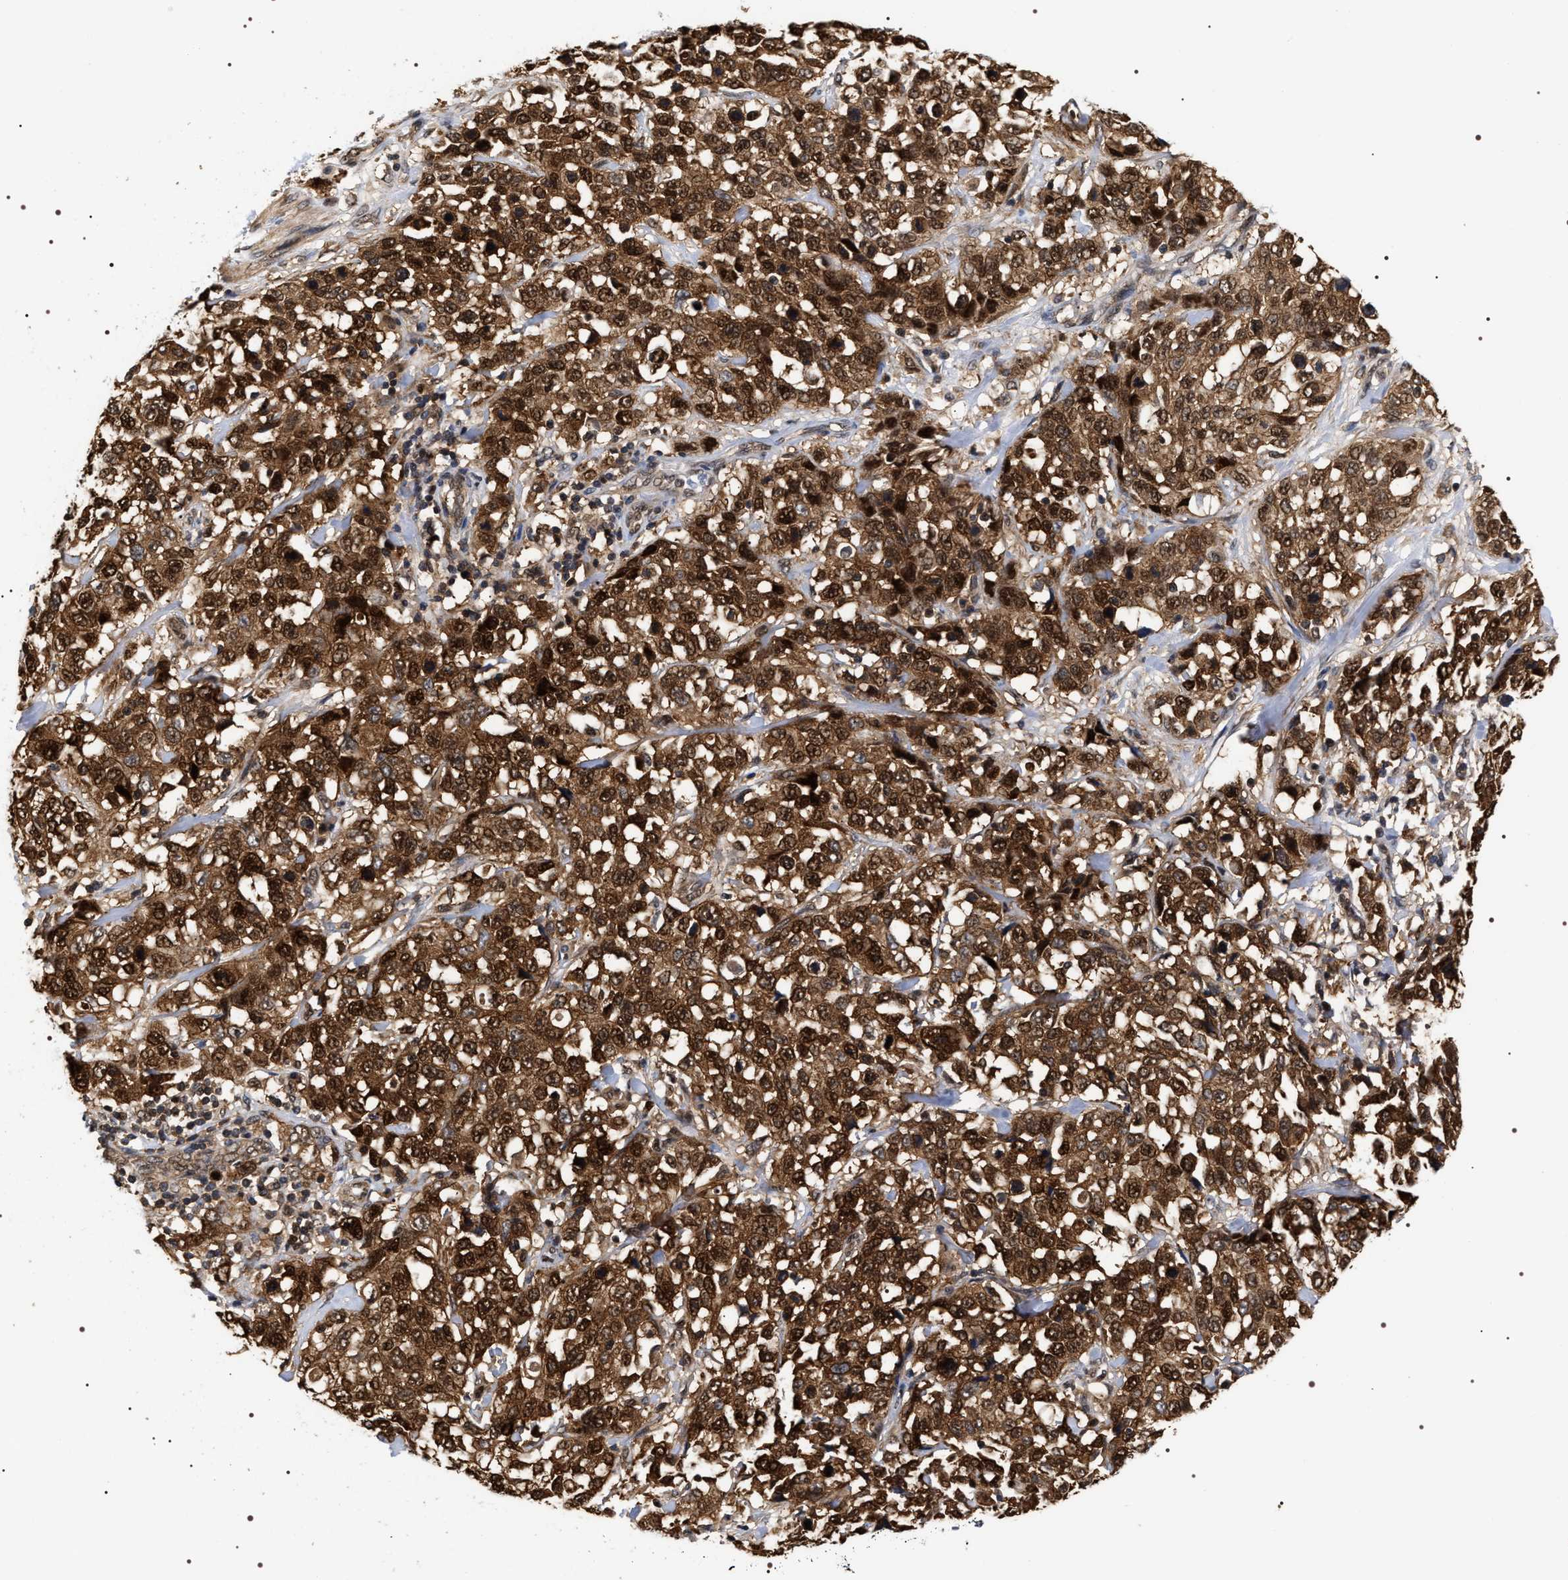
{"staining": {"intensity": "strong", "quantity": ">75%", "location": "cytoplasmic/membranous,nuclear"}, "tissue": "stomach cancer", "cell_type": "Tumor cells", "image_type": "cancer", "snomed": [{"axis": "morphology", "description": "Normal tissue, NOS"}, {"axis": "morphology", "description": "Adenocarcinoma, NOS"}, {"axis": "topography", "description": "Stomach"}], "caption": "Stomach cancer (adenocarcinoma) stained for a protein (brown) shows strong cytoplasmic/membranous and nuclear positive expression in approximately >75% of tumor cells.", "gene": "BAG6", "patient": {"sex": "male", "age": 48}}